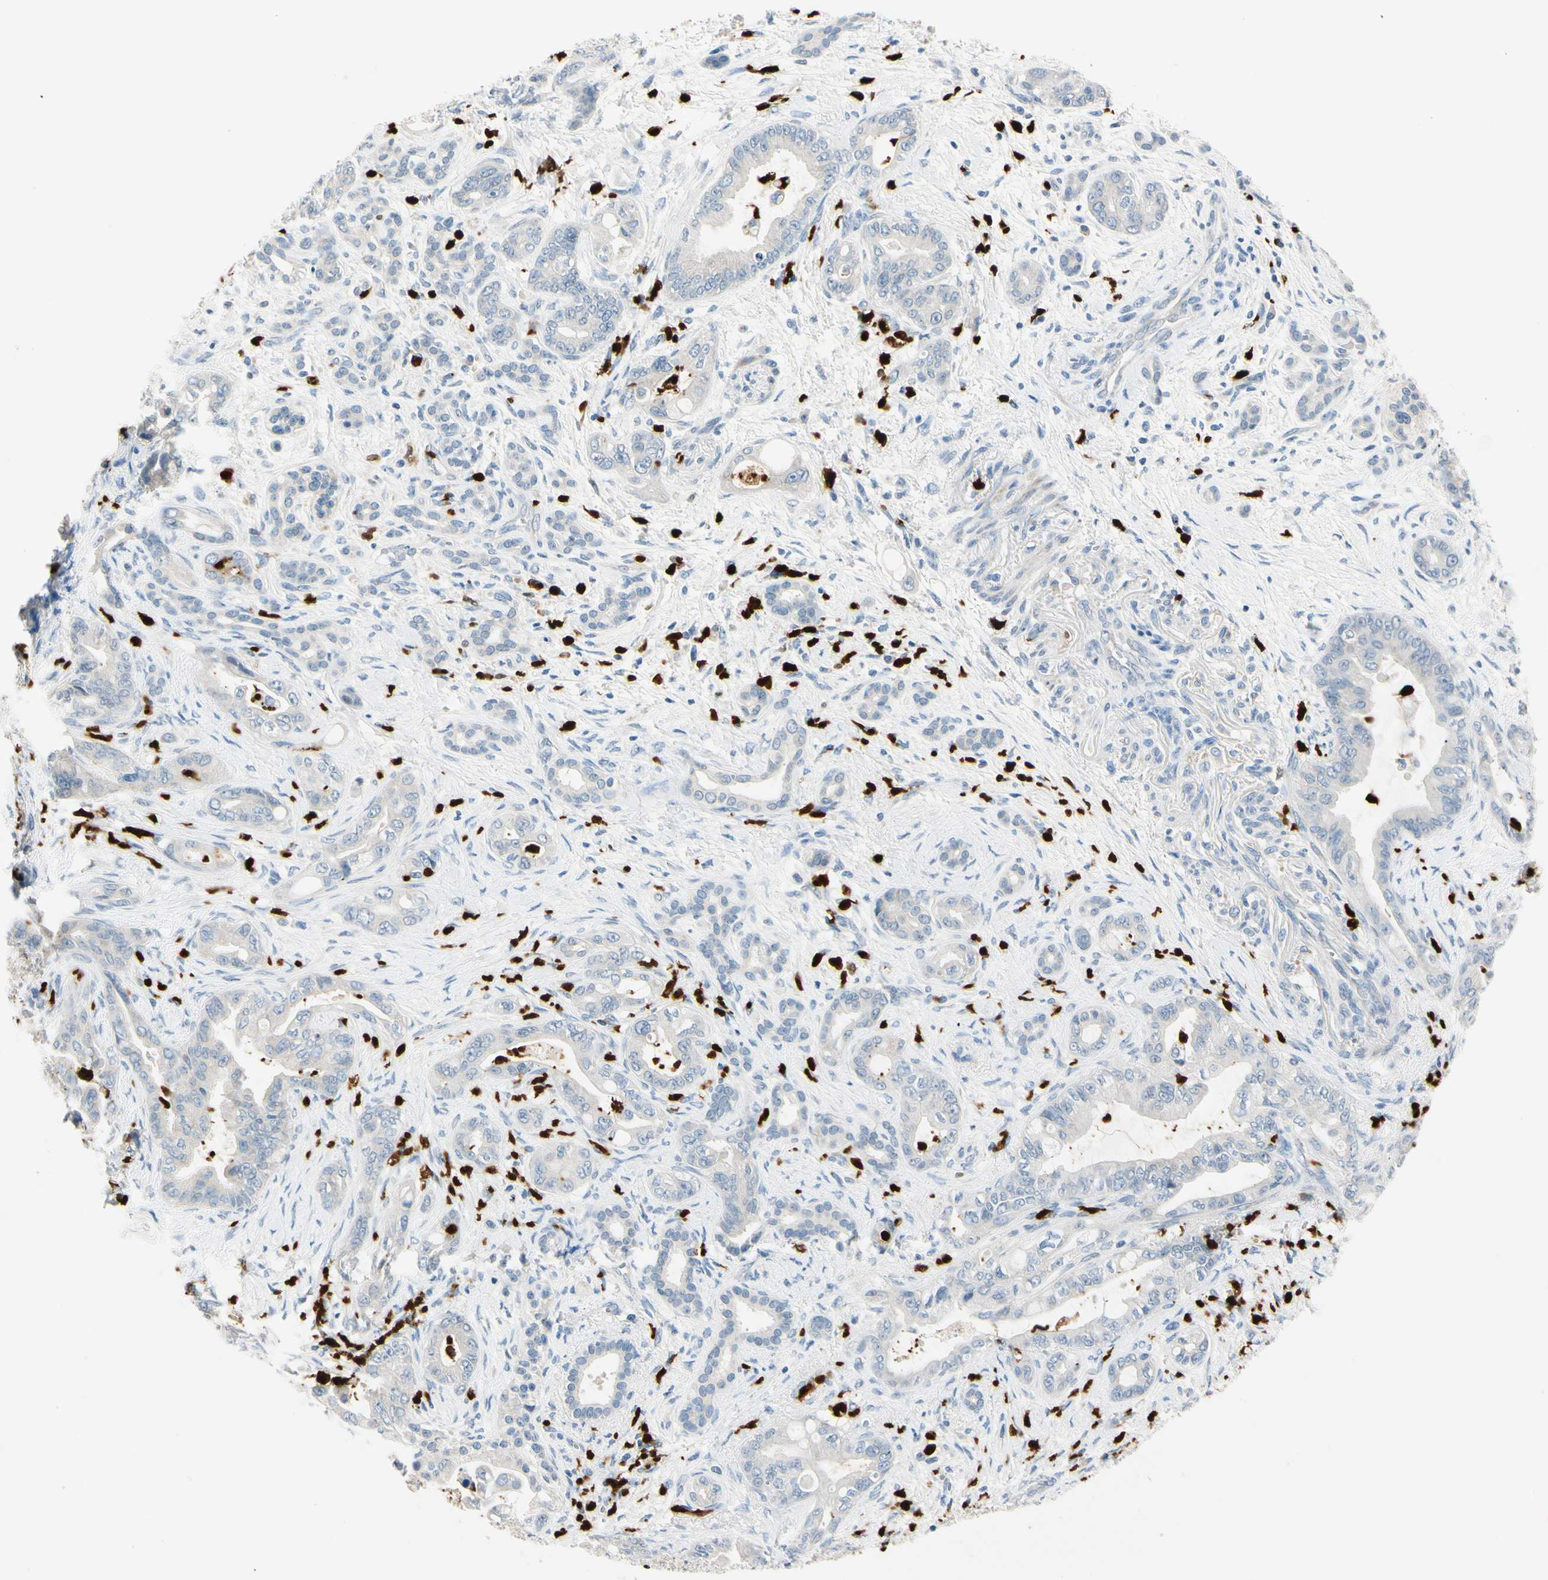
{"staining": {"intensity": "negative", "quantity": "none", "location": "none"}, "tissue": "pancreatic cancer", "cell_type": "Tumor cells", "image_type": "cancer", "snomed": [{"axis": "morphology", "description": "Adenocarcinoma, NOS"}, {"axis": "topography", "description": "Pancreas"}], "caption": "Pancreatic cancer was stained to show a protein in brown. There is no significant staining in tumor cells.", "gene": "TRAF5", "patient": {"sex": "male", "age": 70}}